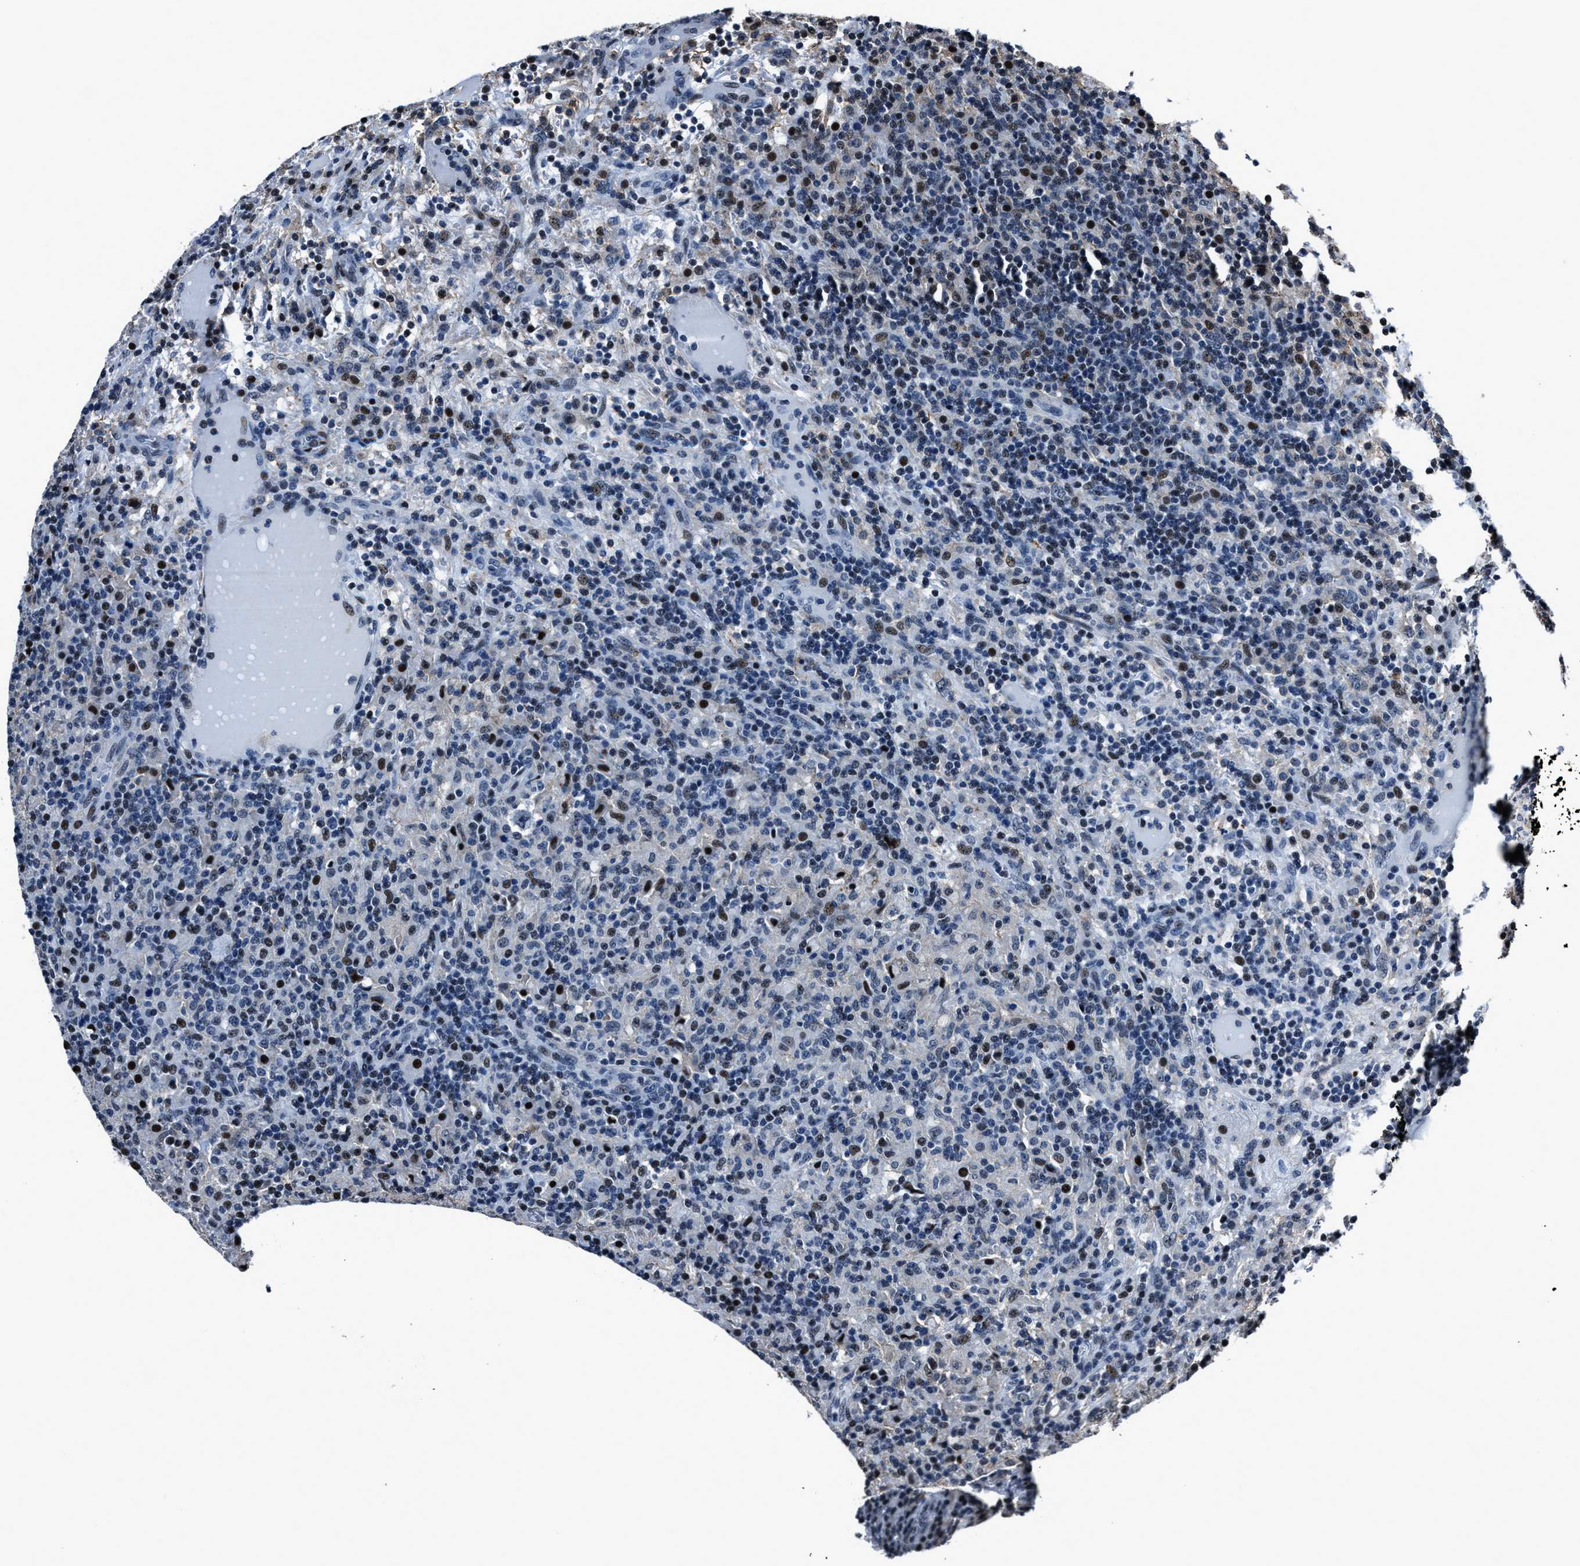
{"staining": {"intensity": "weak", "quantity": "<25%", "location": "nuclear"}, "tissue": "lymphoma", "cell_type": "Tumor cells", "image_type": "cancer", "snomed": [{"axis": "morphology", "description": "Hodgkin's disease, NOS"}, {"axis": "topography", "description": "Lymph node"}], "caption": "Lymphoma stained for a protein using immunohistochemistry displays no positivity tumor cells.", "gene": "PPIE", "patient": {"sex": "male", "age": 70}}